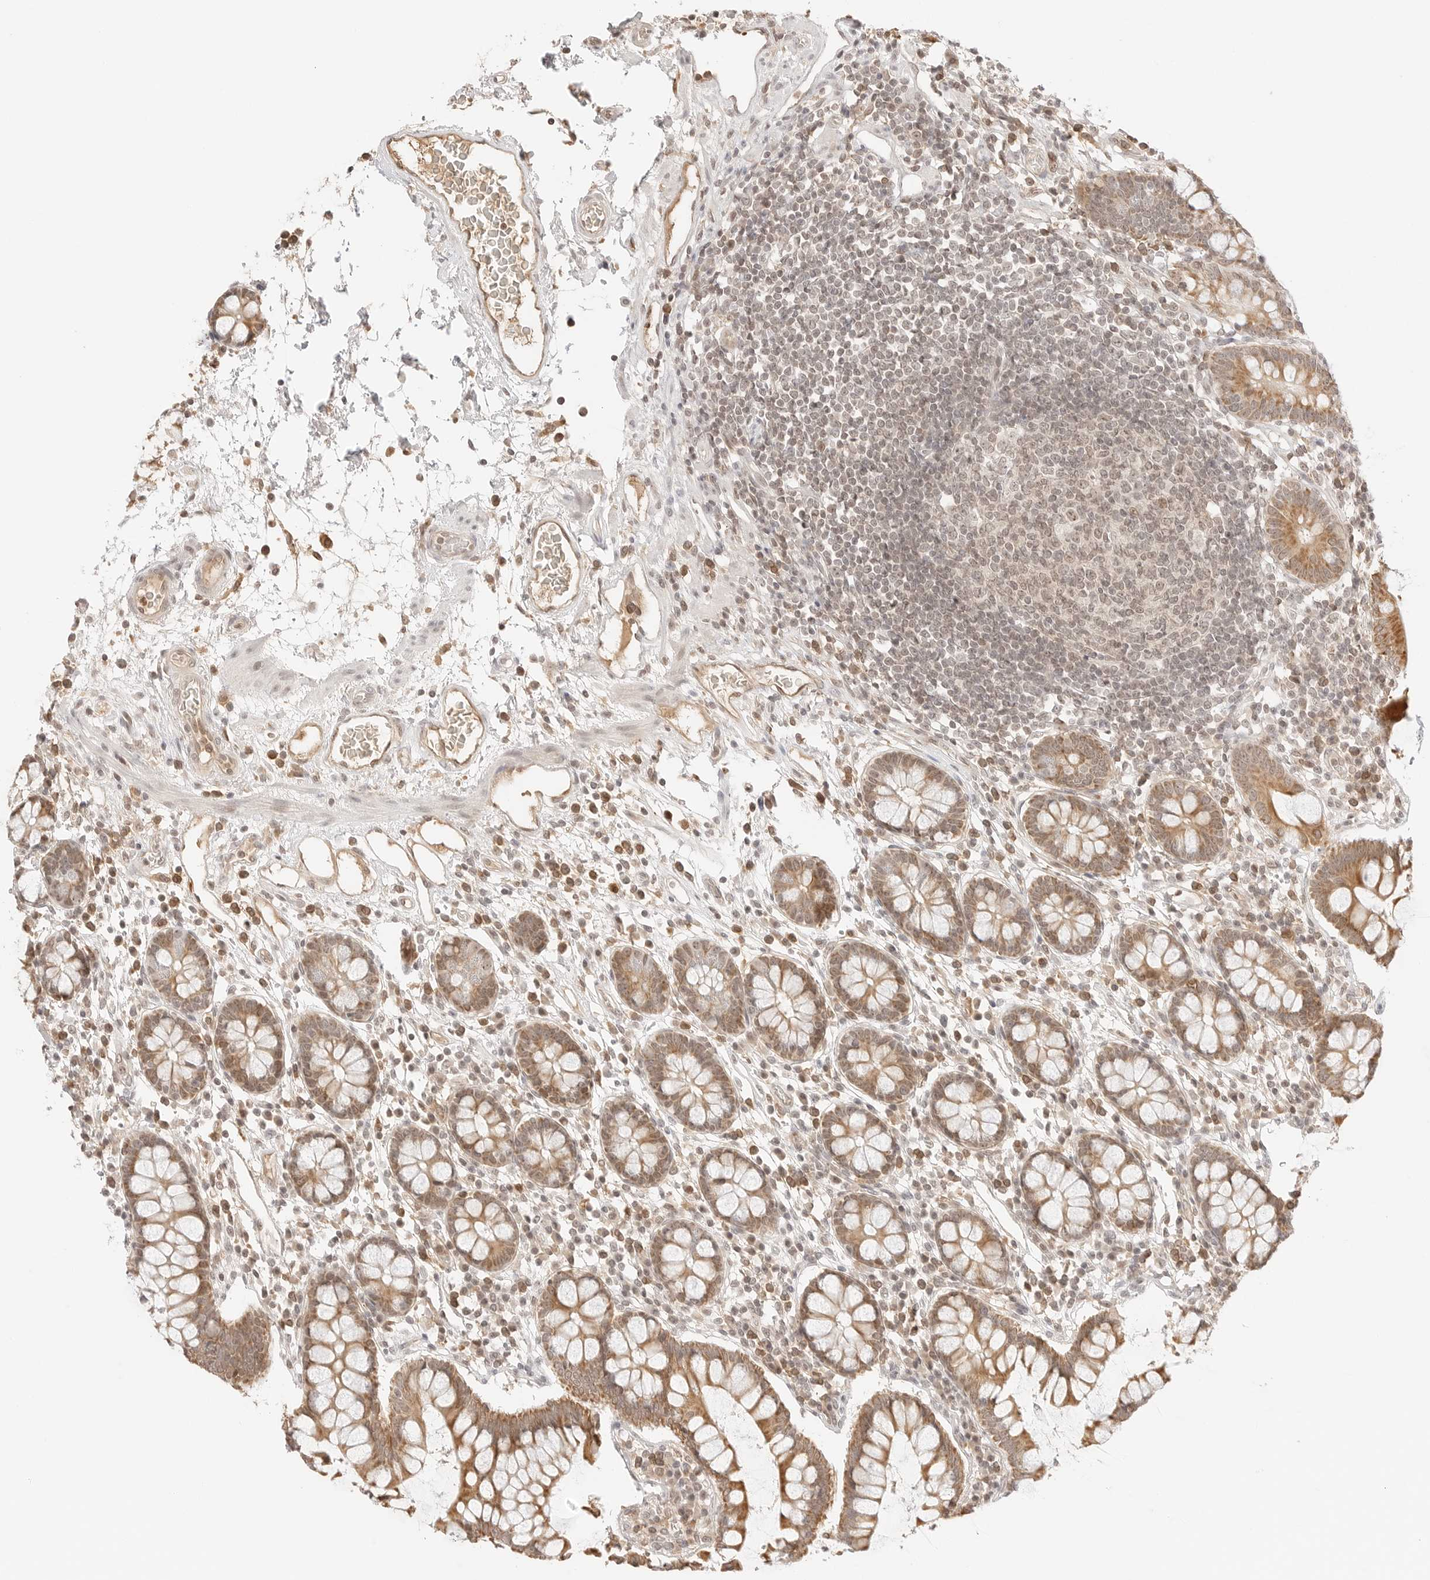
{"staining": {"intensity": "moderate", "quantity": ">75%", "location": "cytoplasmic/membranous"}, "tissue": "colon", "cell_type": "Endothelial cells", "image_type": "normal", "snomed": [{"axis": "morphology", "description": "Normal tissue, NOS"}, {"axis": "topography", "description": "Colon"}], "caption": "Colon stained with DAB IHC exhibits medium levels of moderate cytoplasmic/membranous expression in about >75% of endothelial cells.", "gene": "RPS6KL1", "patient": {"sex": "female", "age": 79}}